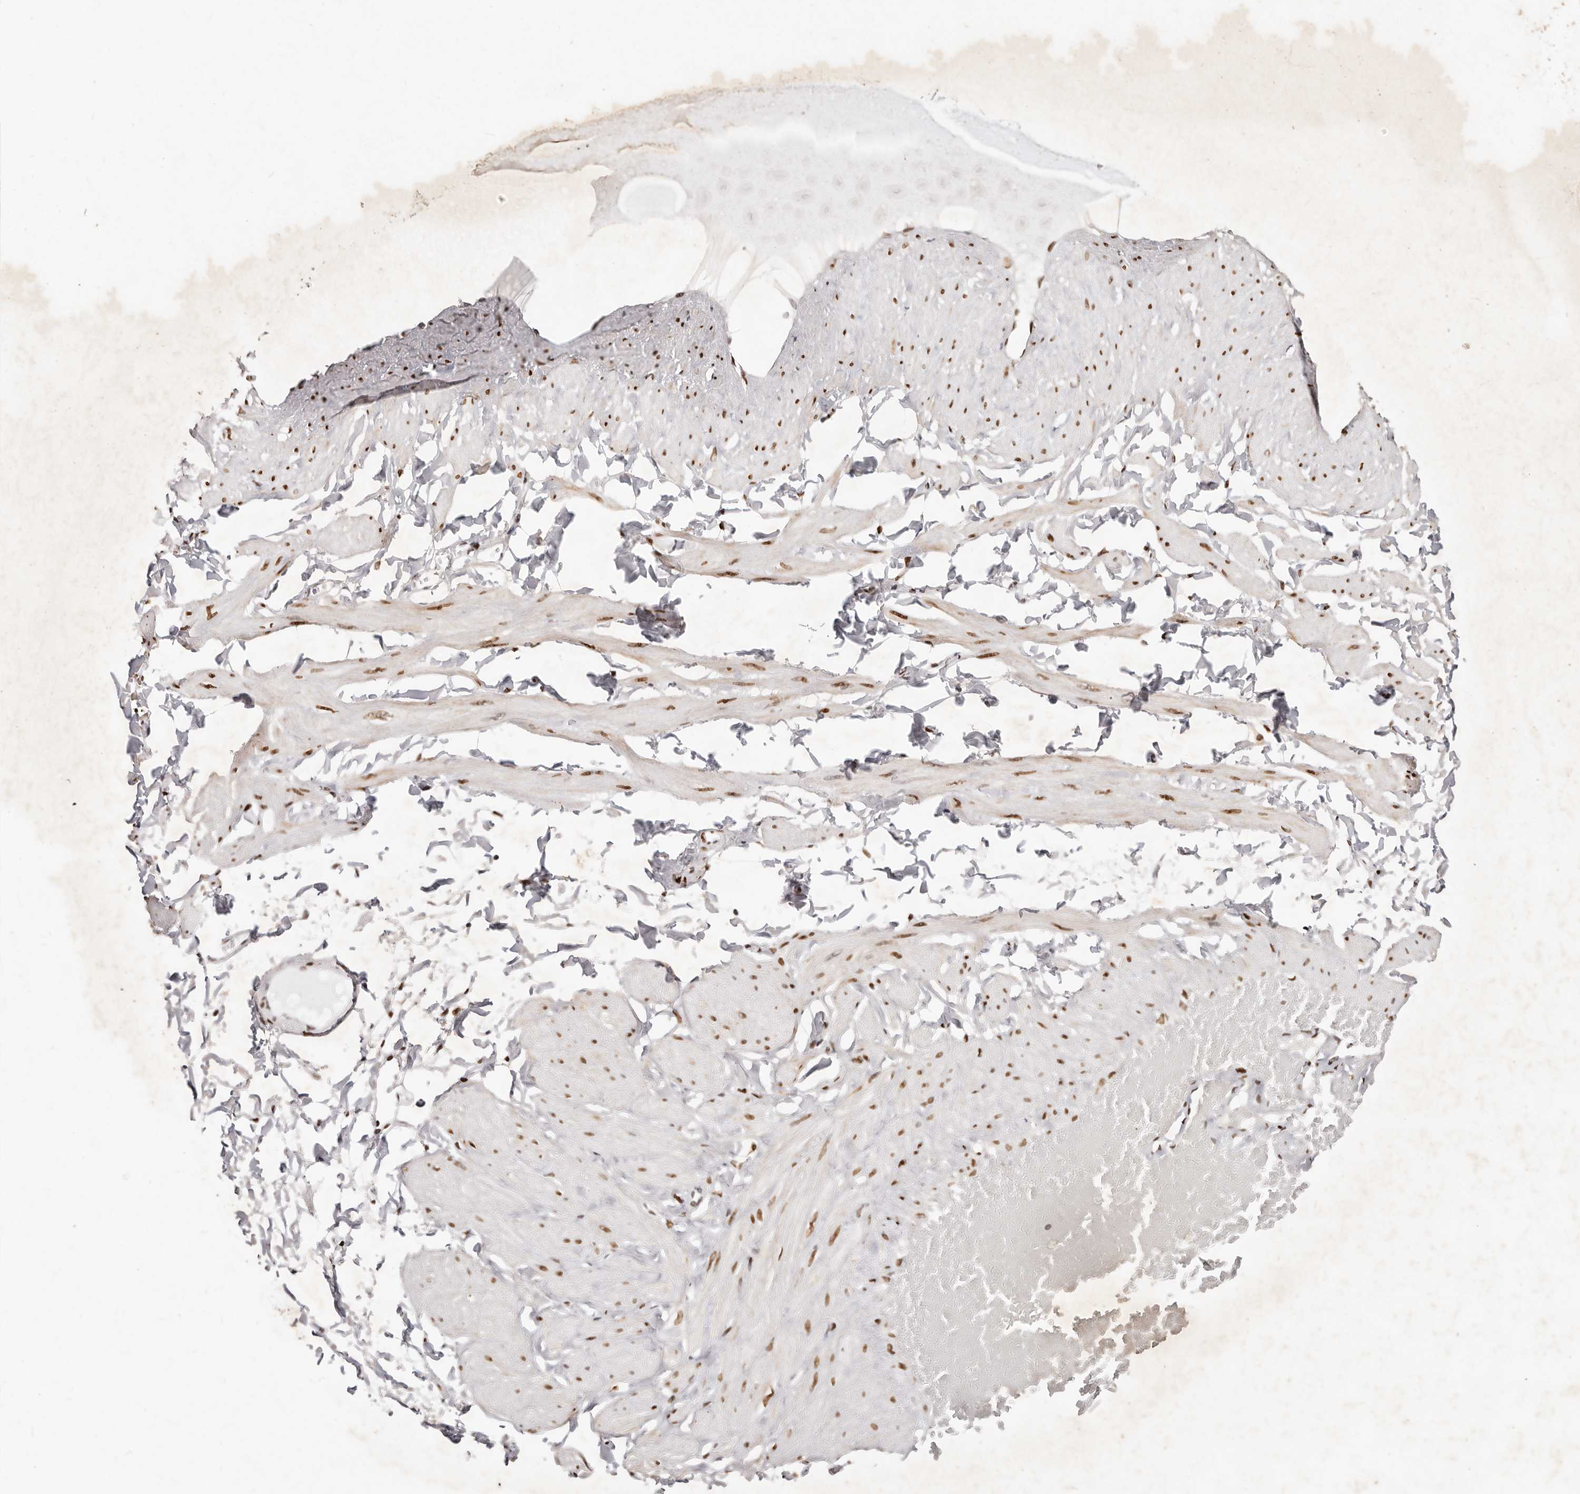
{"staining": {"intensity": "moderate", "quantity": ">75%", "location": "nuclear"}, "tissue": "soft tissue", "cell_type": "Fibroblasts", "image_type": "normal", "snomed": [{"axis": "morphology", "description": "Normal tissue, NOS"}, {"axis": "morphology", "description": "Adenocarcinoma, NOS"}, {"axis": "topography", "description": "Pancreas"}, {"axis": "topography", "description": "Peripheral nerve tissue"}], "caption": "Immunohistochemistry of normal human soft tissue exhibits medium levels of moderate nuclear positivity in approximately >75% of fibroblasts.", "gene": "IQGAP3", "patient": {"sex": "male", "age": 59}}